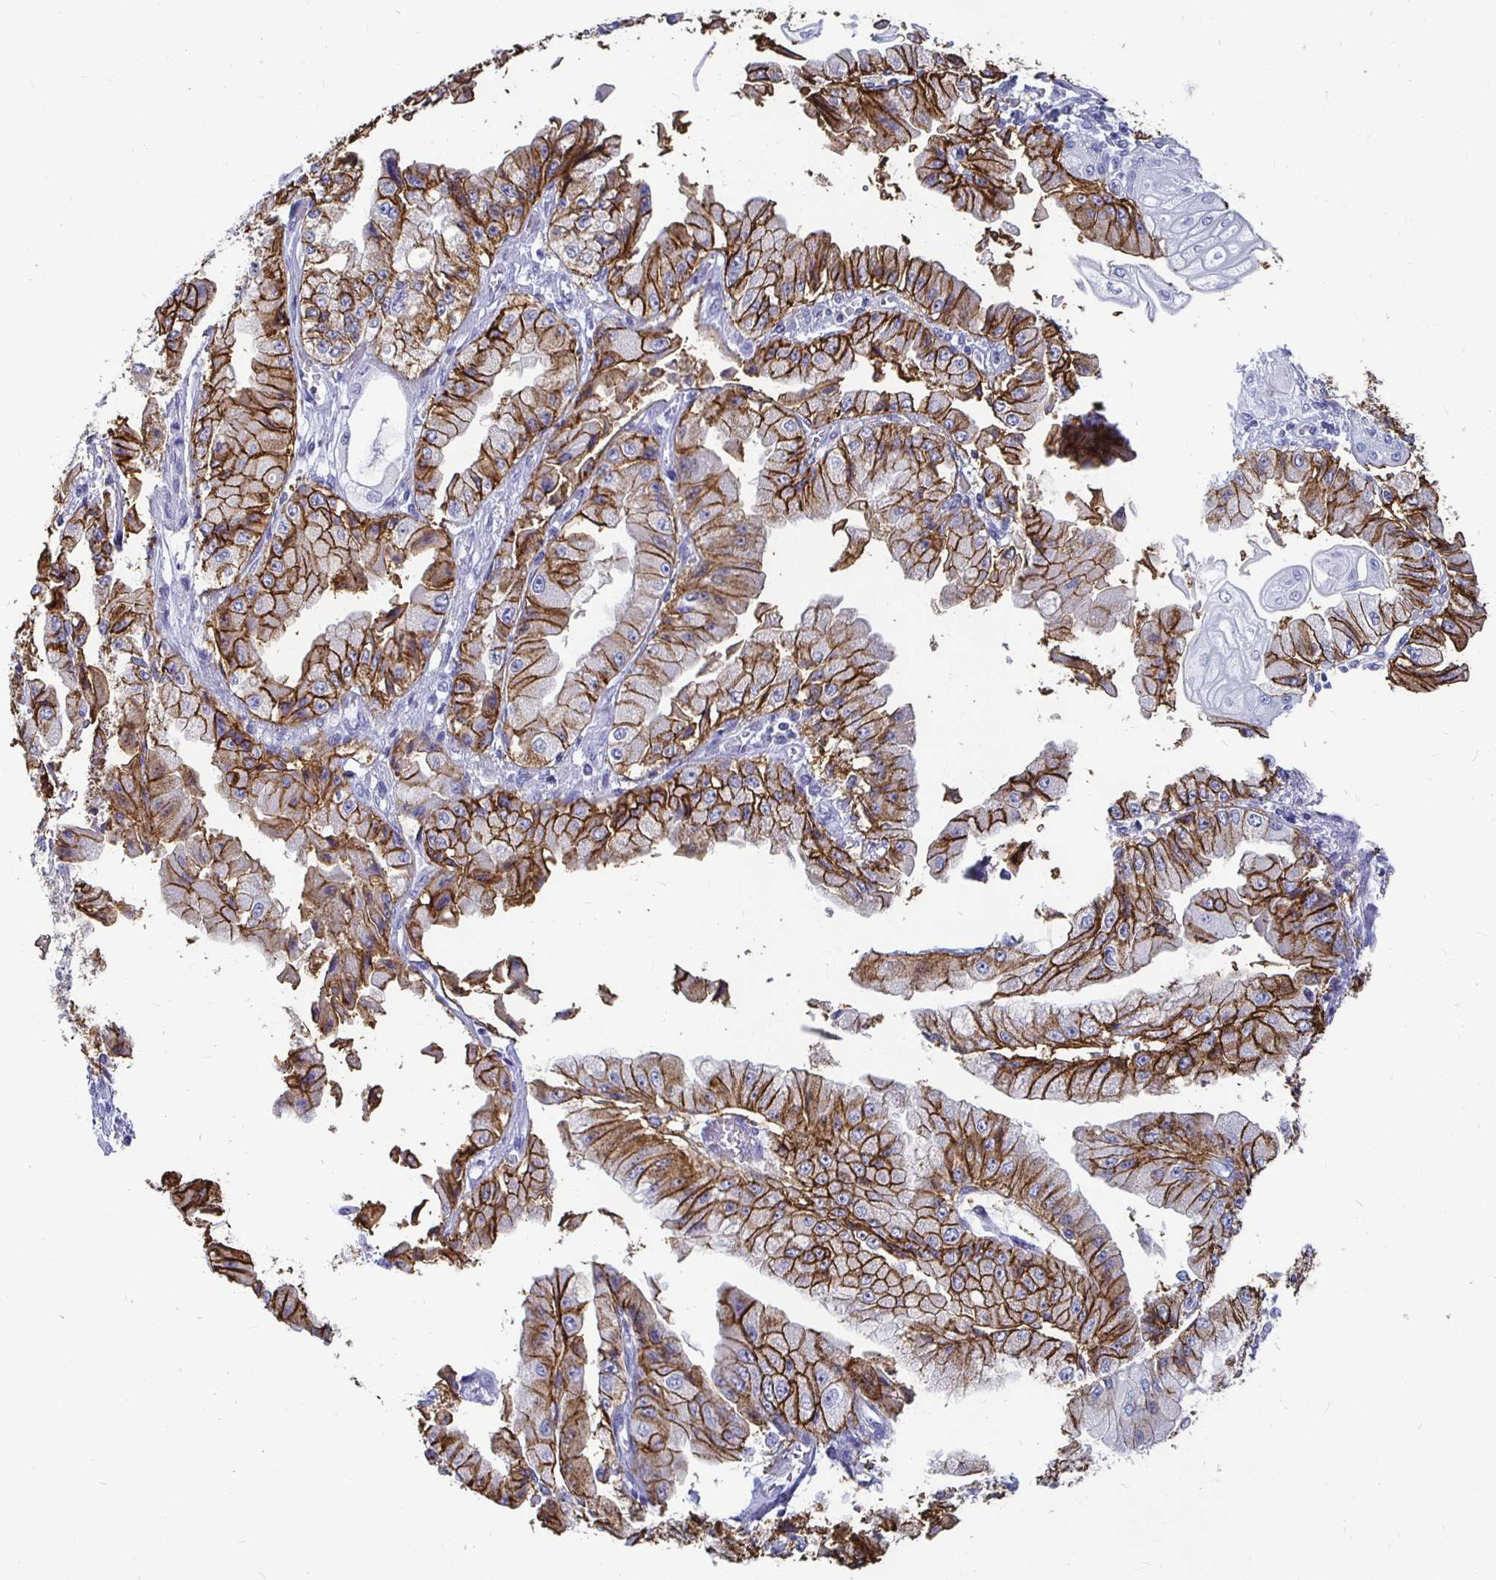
{"staining": {"intensity": "moderate", "quantity": ">75%", "location": "cytoplasmic/membranous"}, "tissue": "stomach cancer", "cell_type": "Tumor cells", "image_type": "cancer", "snomed": [{"axis": "morphology", "description": "Adenocarcinoma, NOS"}, {"axis": "topography", "description": "Stomach, upper"}], "caption": "An IHC histopathology image of tumor tissue is shown. Protein staining in brown shows moderate cytoplasmic/membranous positivity in stomach adenocarcinoma within tumor cells.", "gene": "CA9", "patient": {"sex": "female", "age": 74}}